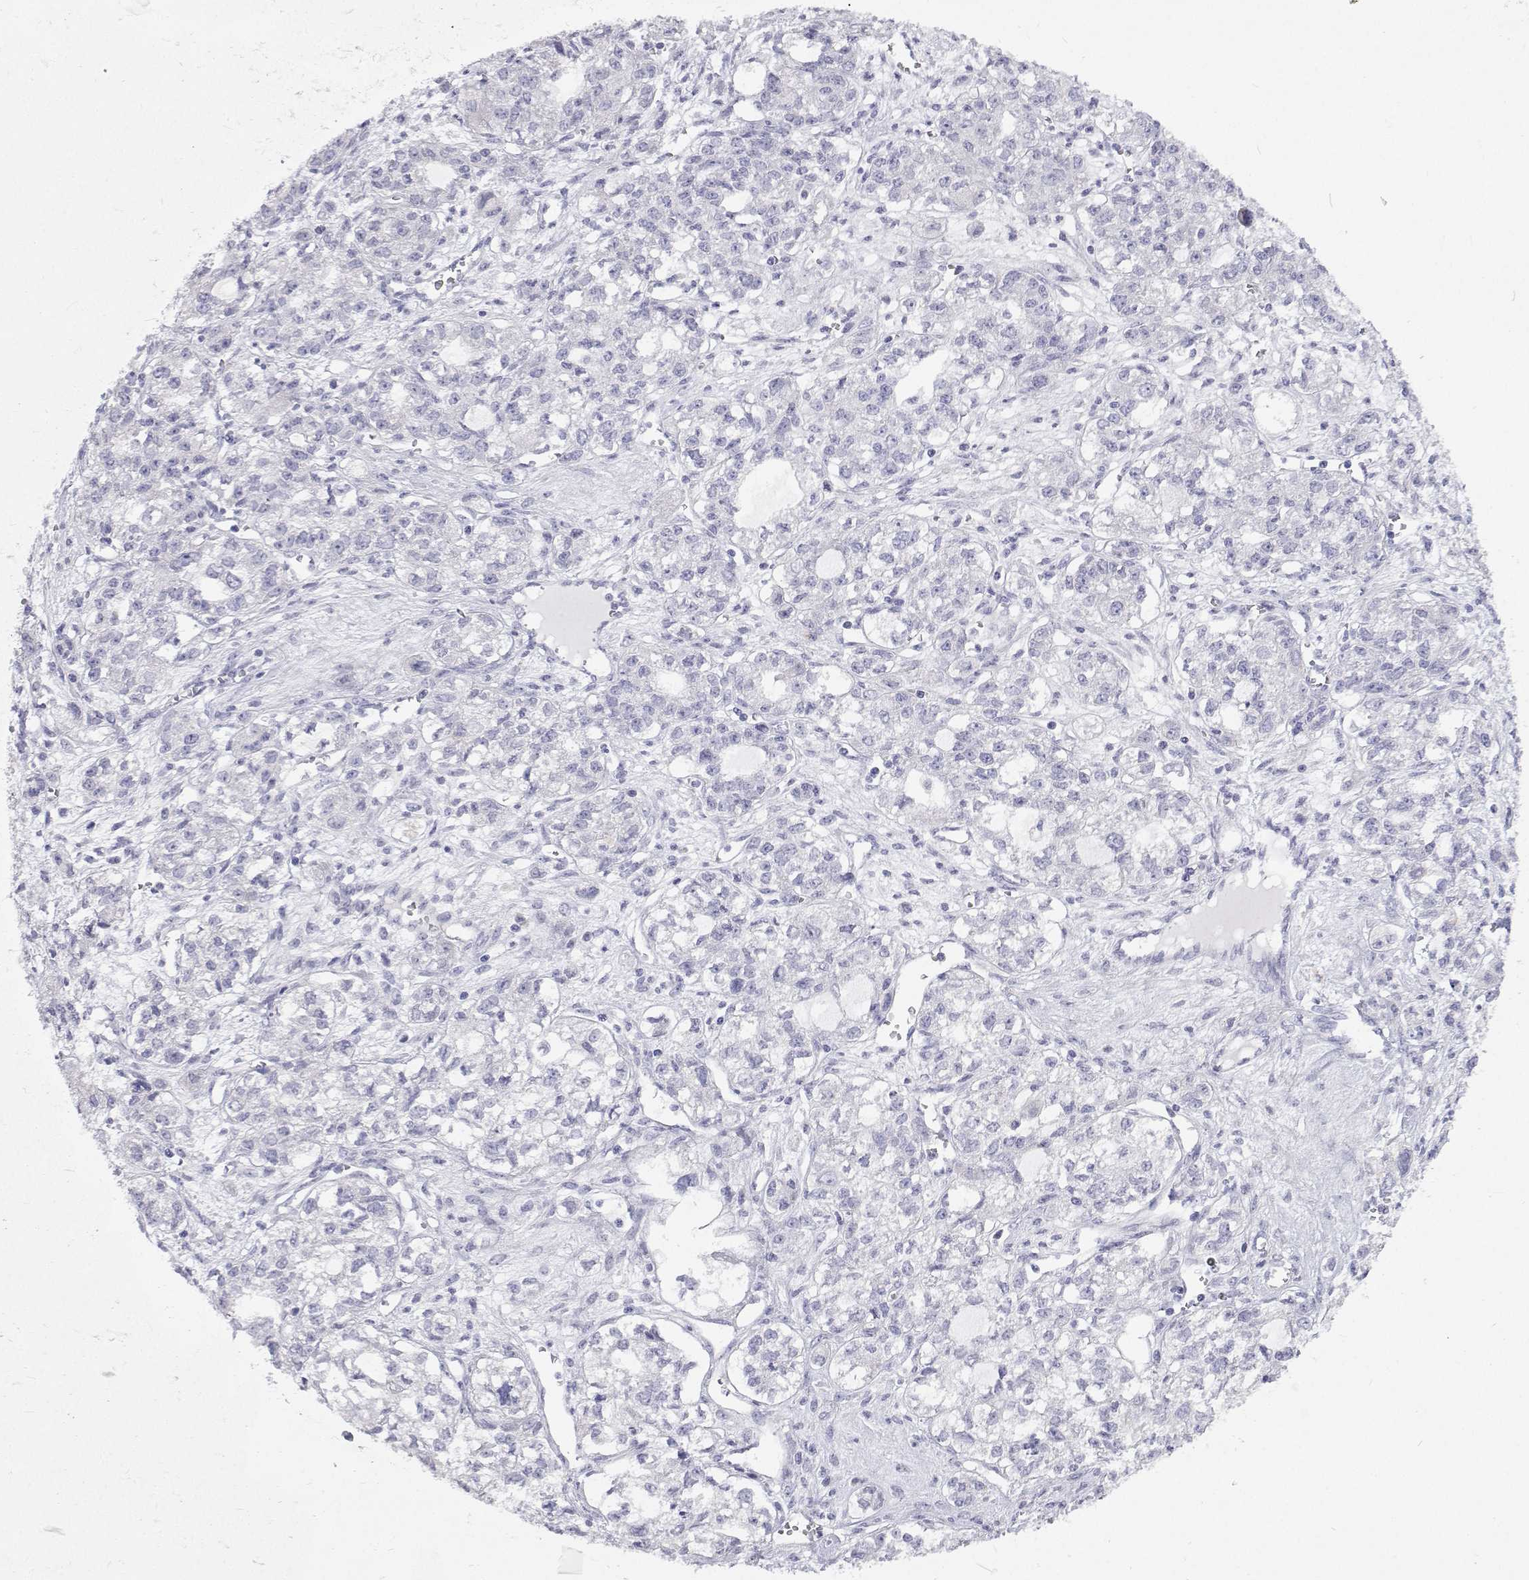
{"staining": {"intensity": "negative", "quantity": "none", "location": "none"}, "tissue": "ovarian cancer", "cell_type": "Tumor cells", "image_type": "cancer", "snomed": [{"axis": "morphology", "description": "Carcinoma, endometroid"}, {"axis": "topography", "description": "Ovary"}], "caption": "The image exhibits no staining of tumor cells in ovarian cancer.", "gene": "NCR2", "patient": {"sex": "female", "age": 64}}